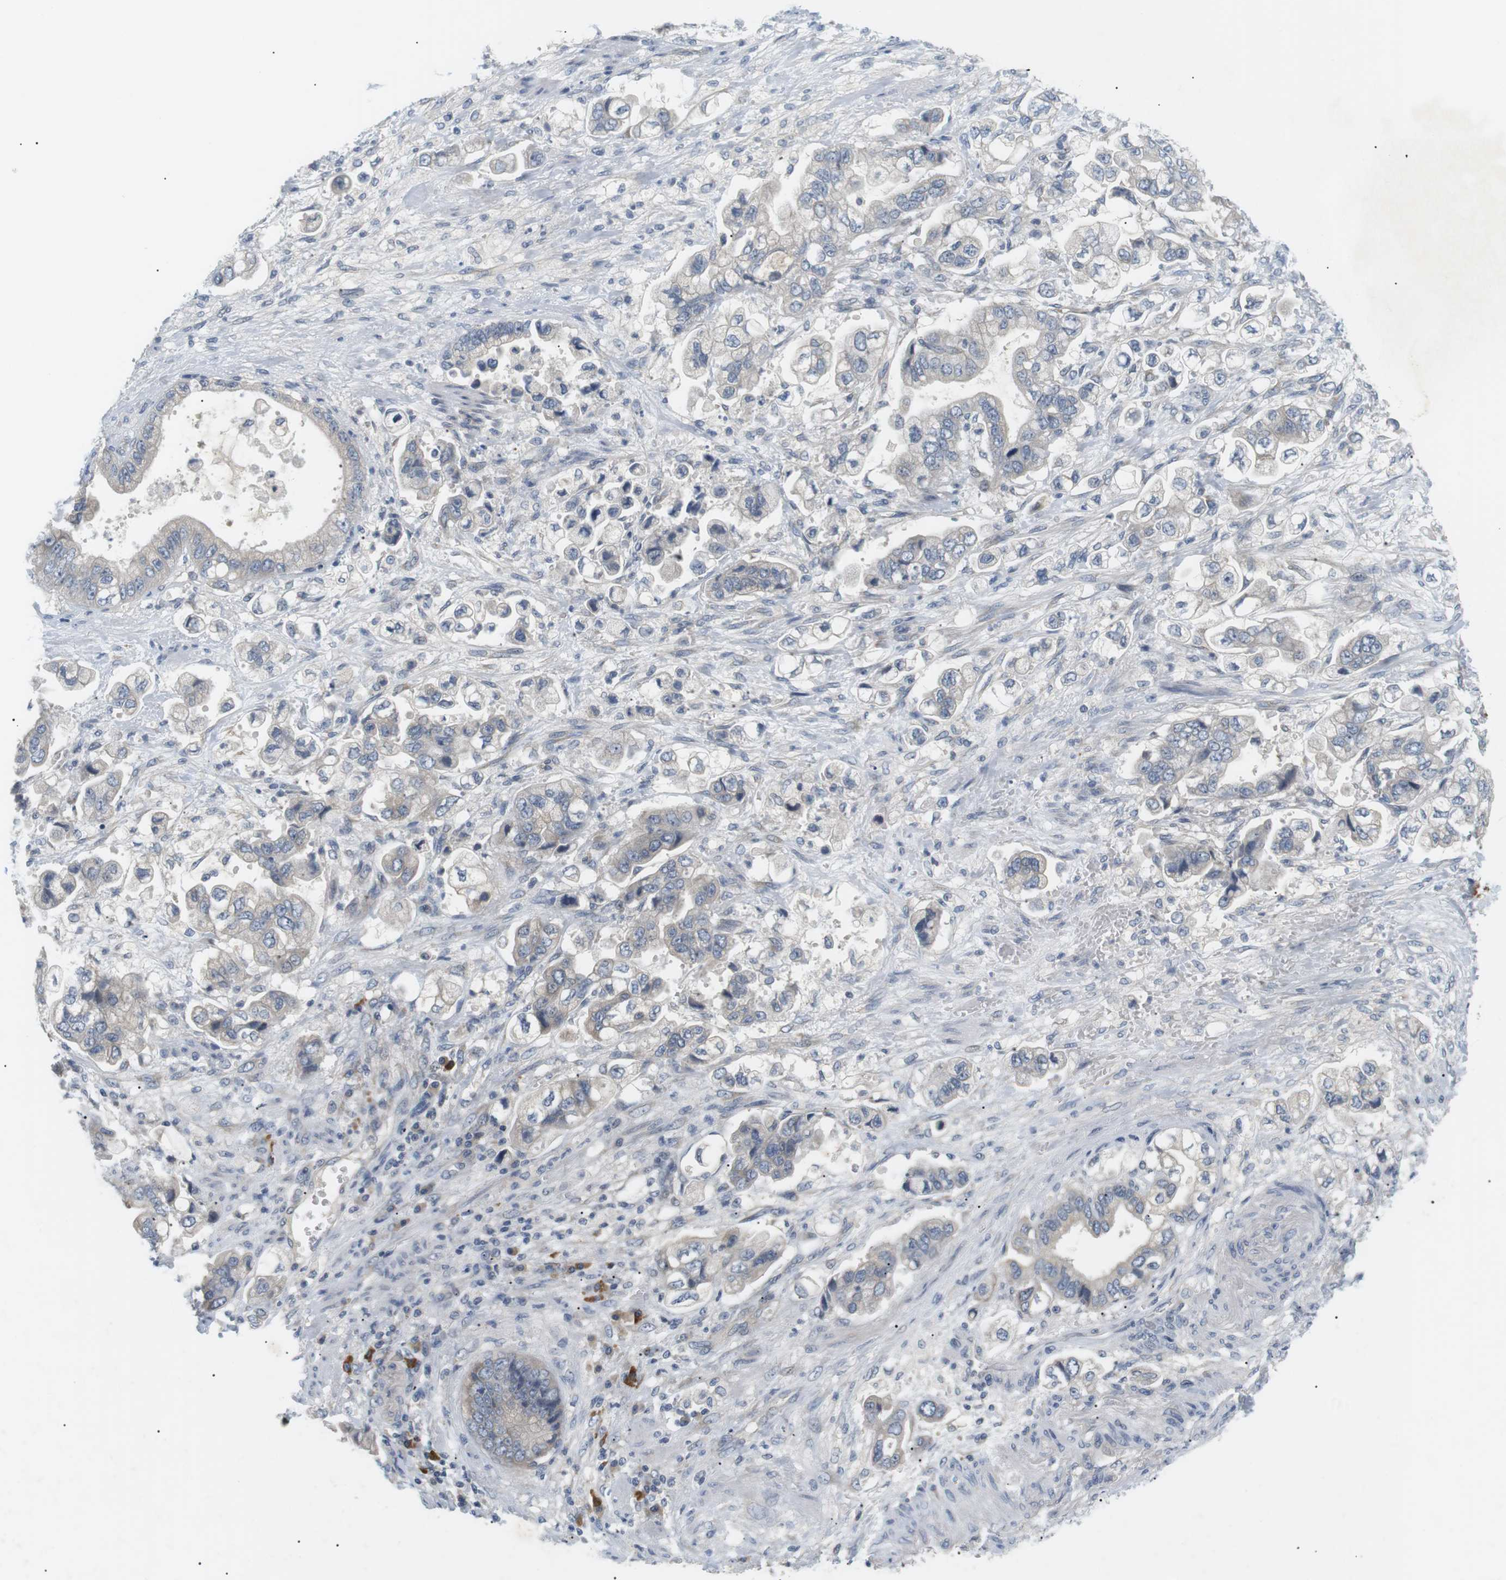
{"staining": {"intensity": "negative", "quantity": "none", "location": "none"}, "tissue": "stomach cancer", "cell_type": "Tumor cells", "image_type": "cancer", "snomed": [{"axis": "morphology", "description": "Normal tissue, NOS"}, {"axis": "morphology", "description": "Adenocarcinoma, NOS"}, {"axis": "topography", "description": "Stomach"}], "caption": "Tumor cells are negative for brown protein staining in adenocarcinoma (stomach).", "gene": "EVA1C", "patient": {"sex": "male", "age": 62}}